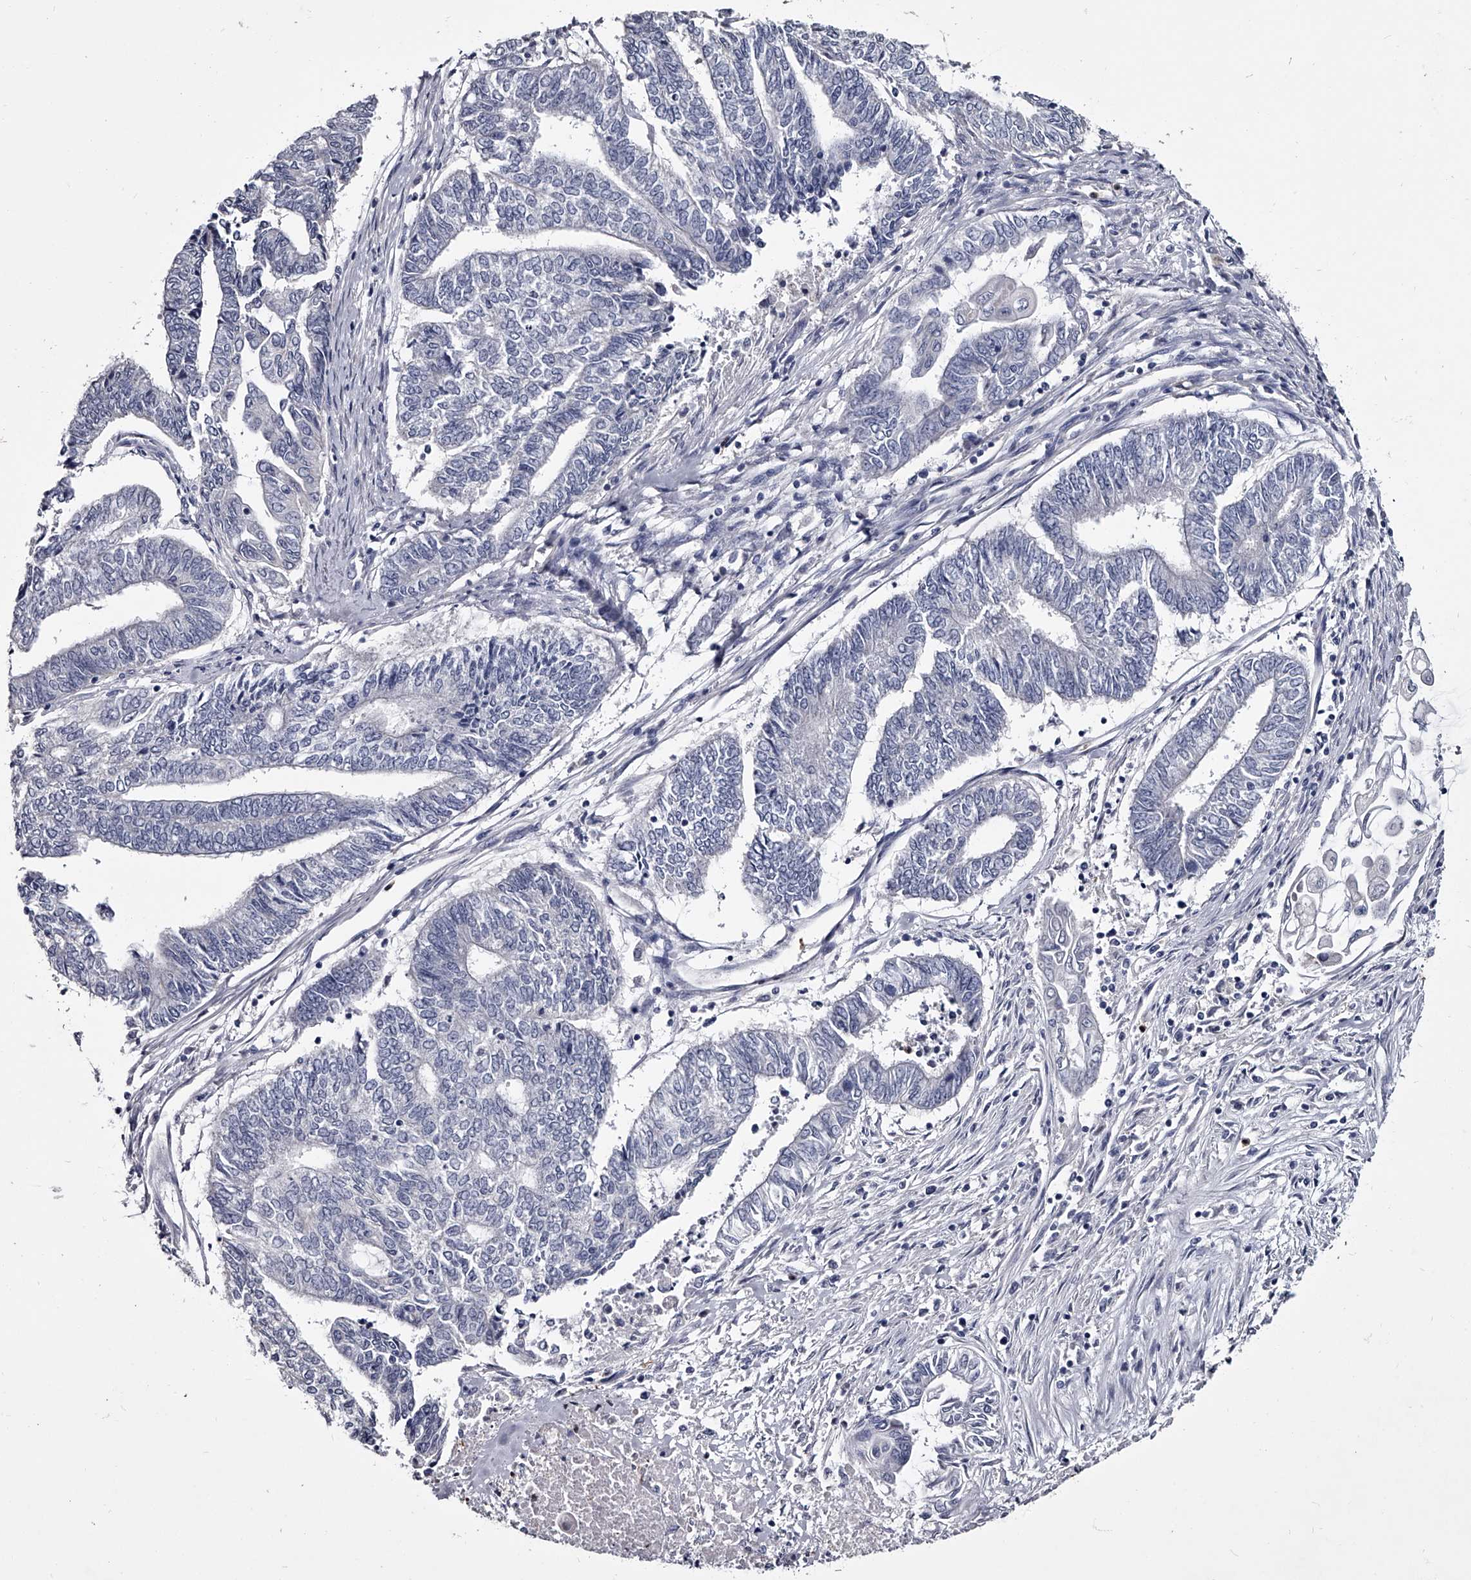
{"staining": {"intensity": "negative", "quantity": "none", "location": "none"}, "tissue": "endometrial cancer", "cell_type": "Tumor cells", "image_type": "cancer", "snomed": [{"axis": "morphology", "description": "Adenocarcinoma, NOS"}, {"axis": "topography", "description": "Uterus"}, {"axis": "topography", "description": "Endometrium"}], "caption": "The micrograph reveals no significant expression in tumor cells of adenocarcinoma (endometrial).", "gene": "GAPVD1", "patient": {"sex": "female", "age": 70}}